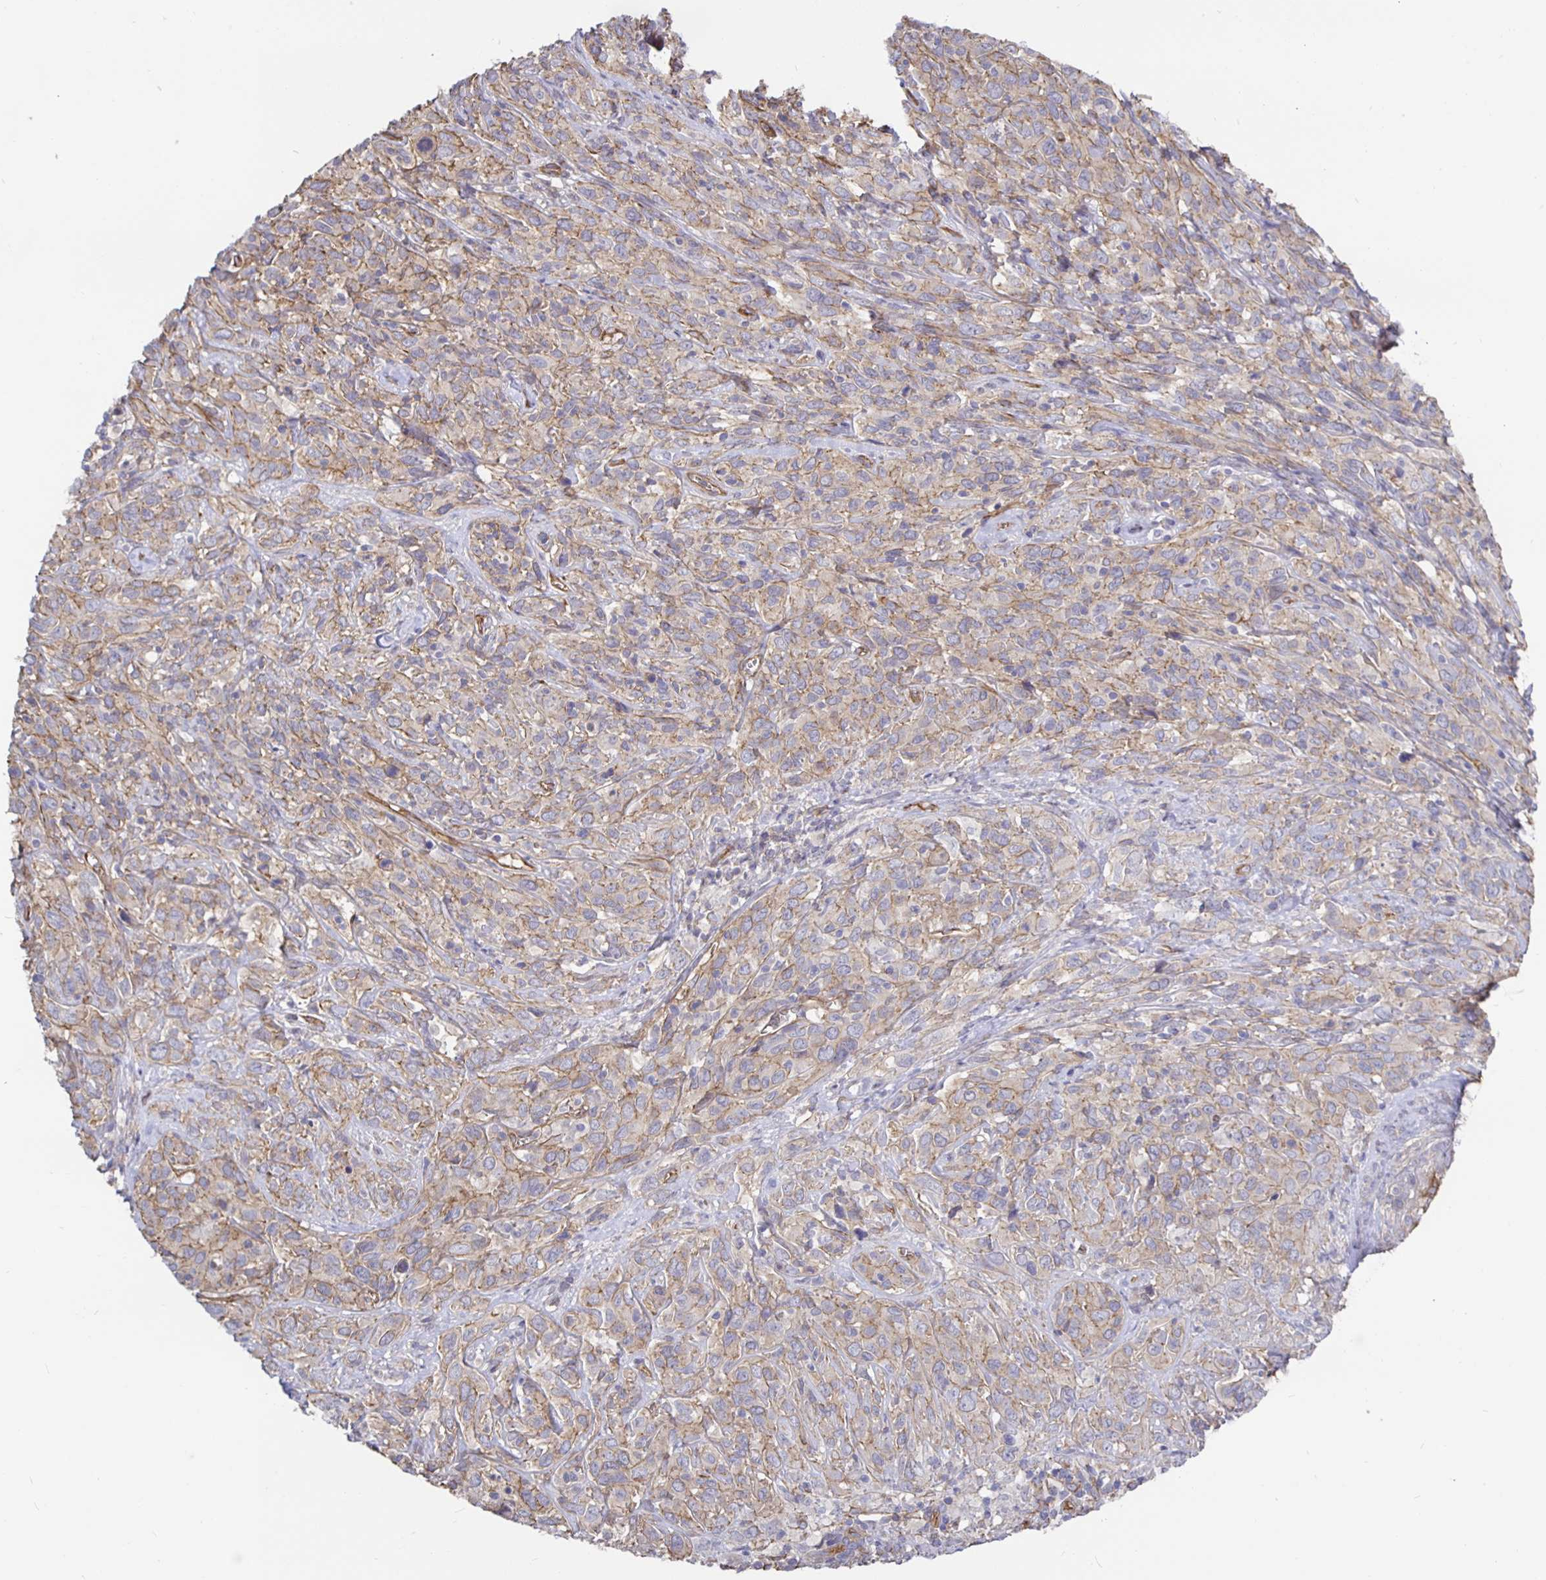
{"staining": {"intensity": "moderate", "quantity": "25%-75%", "location": "cytoplasmic/membranous"}, "tissue": "cervical cancer", "cell_type": "Tumor cells", "image_type": "cancer", "snomed": [{"axis": "morphology", "description": "Normal tissue, NOS"}, {"axis": "morphology", "description": "Squamous cell carcinoma, NOS"}, {"axis": "topography", "description": "Cervix"}], "caption": "The photomicrograph exhibits staining of cervical cancer, revealing moderate cytoplasmic/membranous protein expression (brown color) within tumor cells.", "gene": "ARHGEF39", "patient": {"sex": "female", "age": 51}}